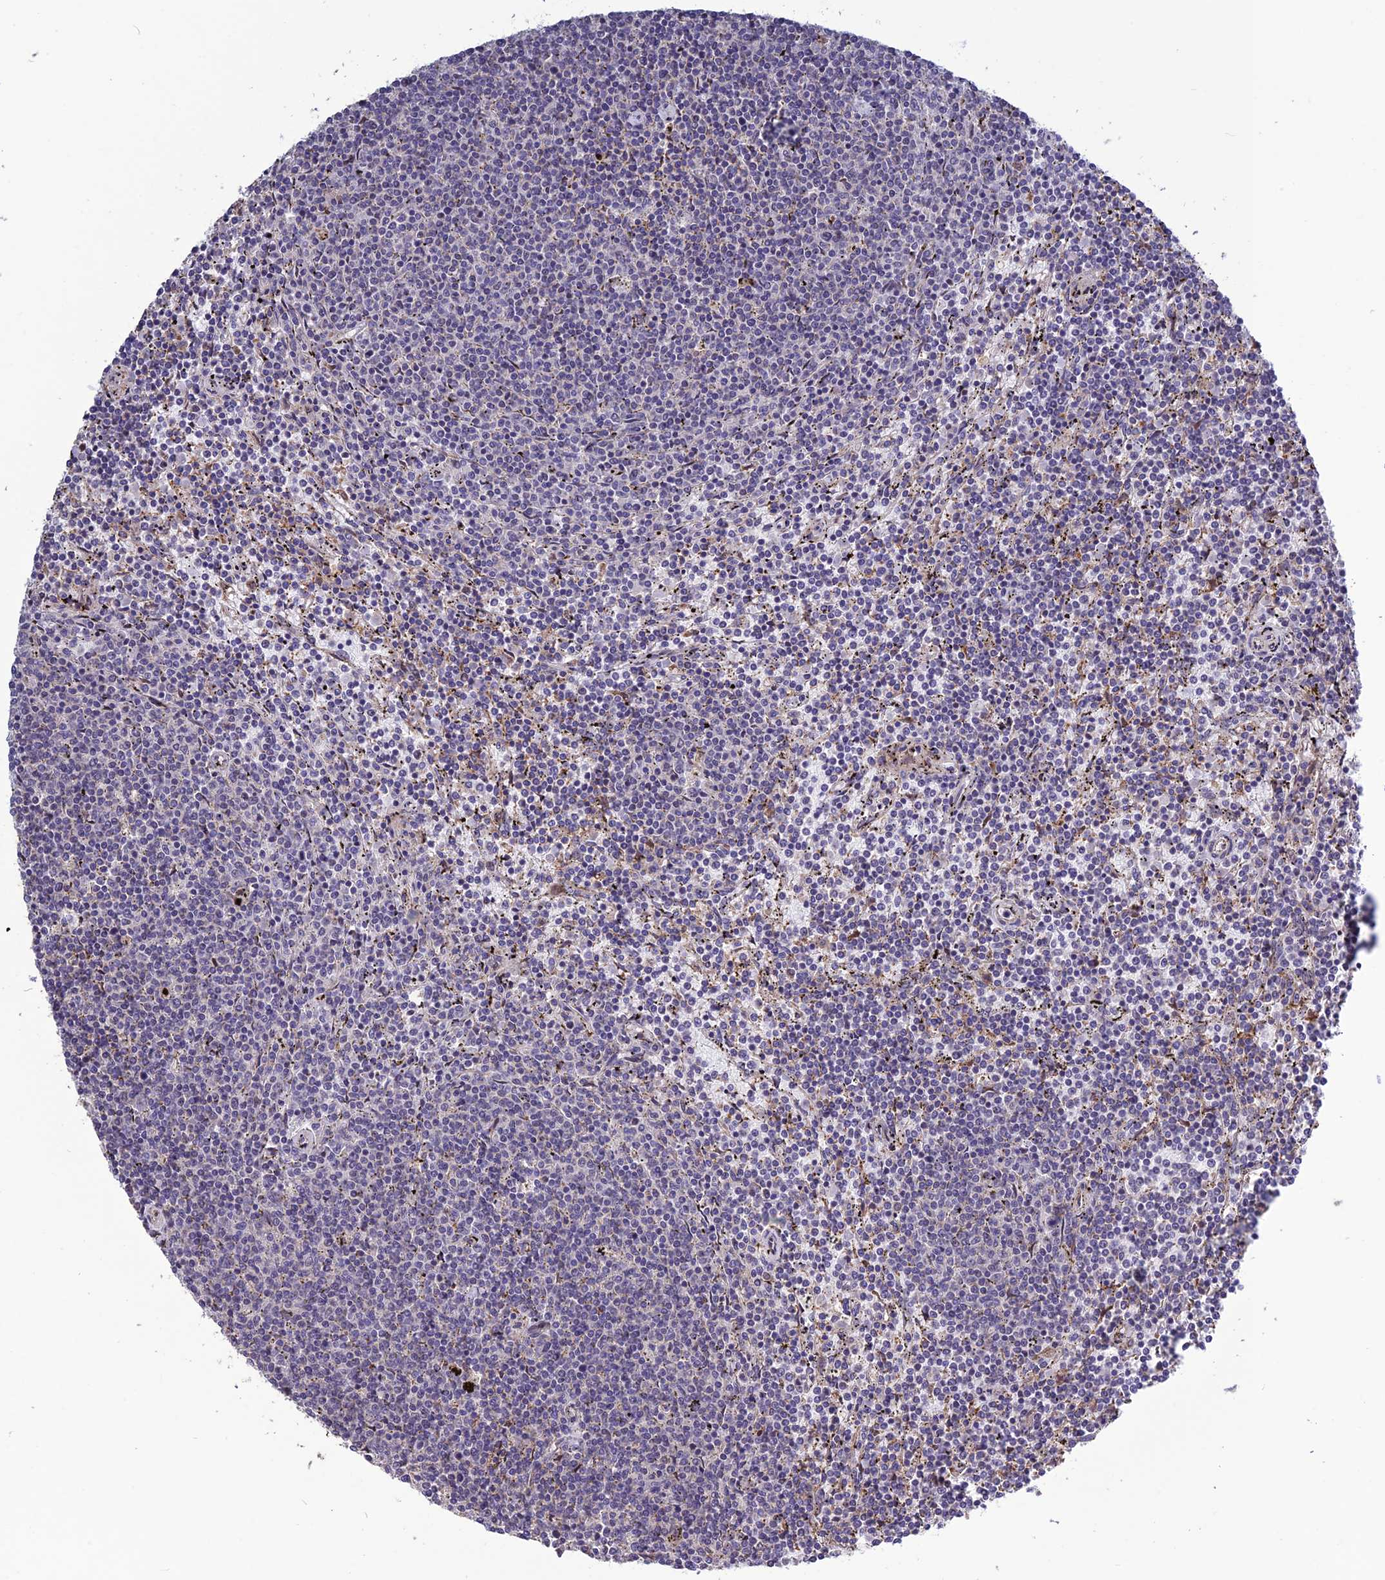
{"staining": {"intensity": "negative", "quantity": "none", "location": "none"}, "tissue": "lymphoma", "cell_type": "Tumor cells", "image_type": "cancer", "snomed": [{"axis": "morphology", "description": "Malignant lymphoma, non-Hodgkin's type, Low grade"}, {"axis": "topography", "description": "Spleen"}], "caption": "Immunohistochemical staining of malignant lymphoma, non-Hodgkin's type (low-grade) demonstrates no significant positivity in tumor cells.", "gene": "SPG21", "patient": {"sex": "female", "age": 50}}